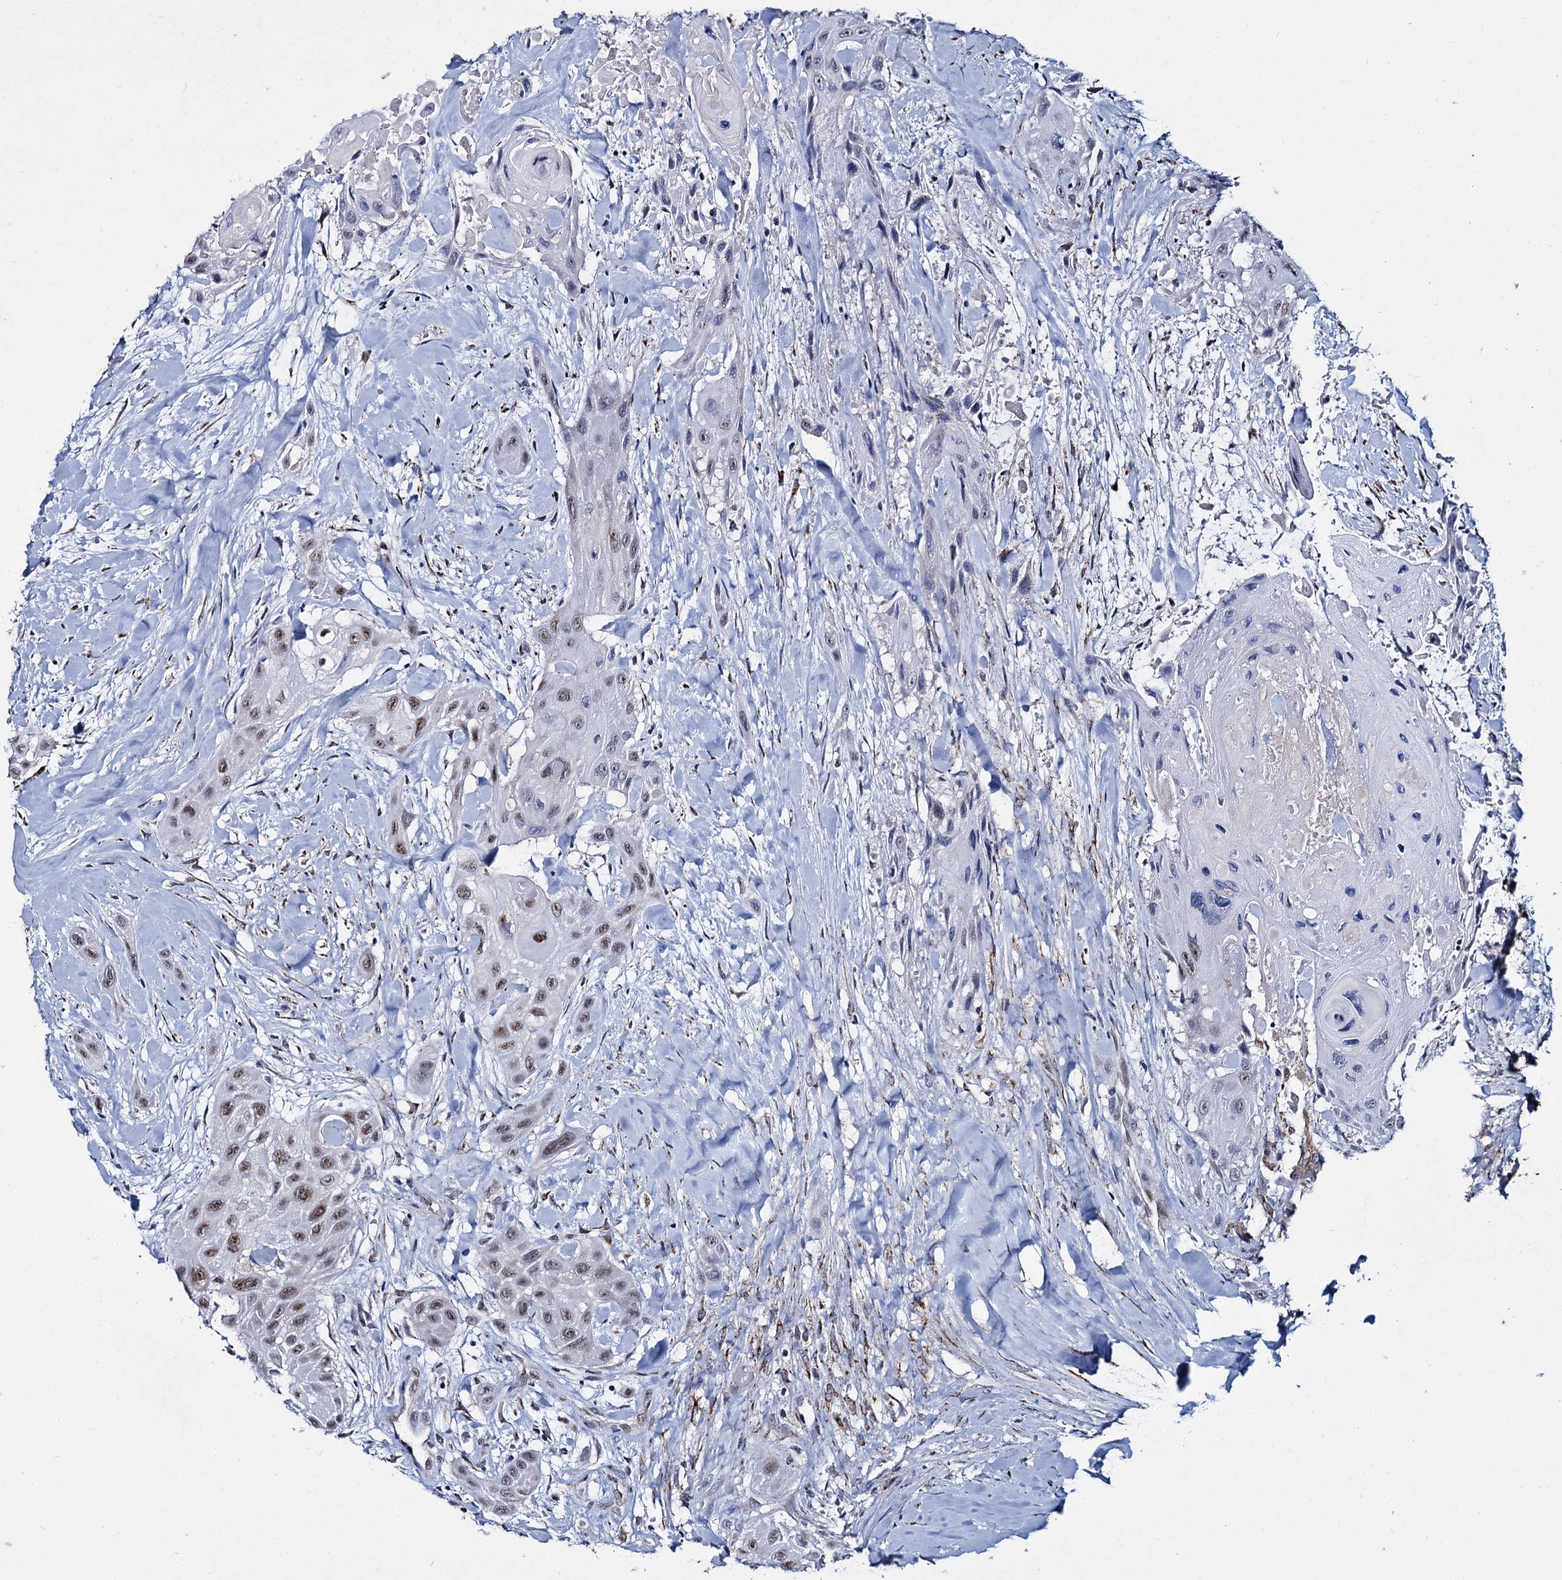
{"staining": {"intensity": "moderate", "quantity": "<25%", "location": "nuclear"}, "tissue": "head and neck cancer", "cell_type": "Tumor cells", "image_type": "cancer", "snomed": [{"axis": "morphology", "description": "Squamous cell carcinoma, NOS"}, {"axis": "topography", "description": "Head-Neck"}], "caption": "Head and neck squamous cell carcinoma was stained to show a protein in brown. There is low levels of moderate nuclear expression in approximately <25% of tumor cells.", "gene": "RPUSD4", "patient": {"sex": "male", "age": 81}}